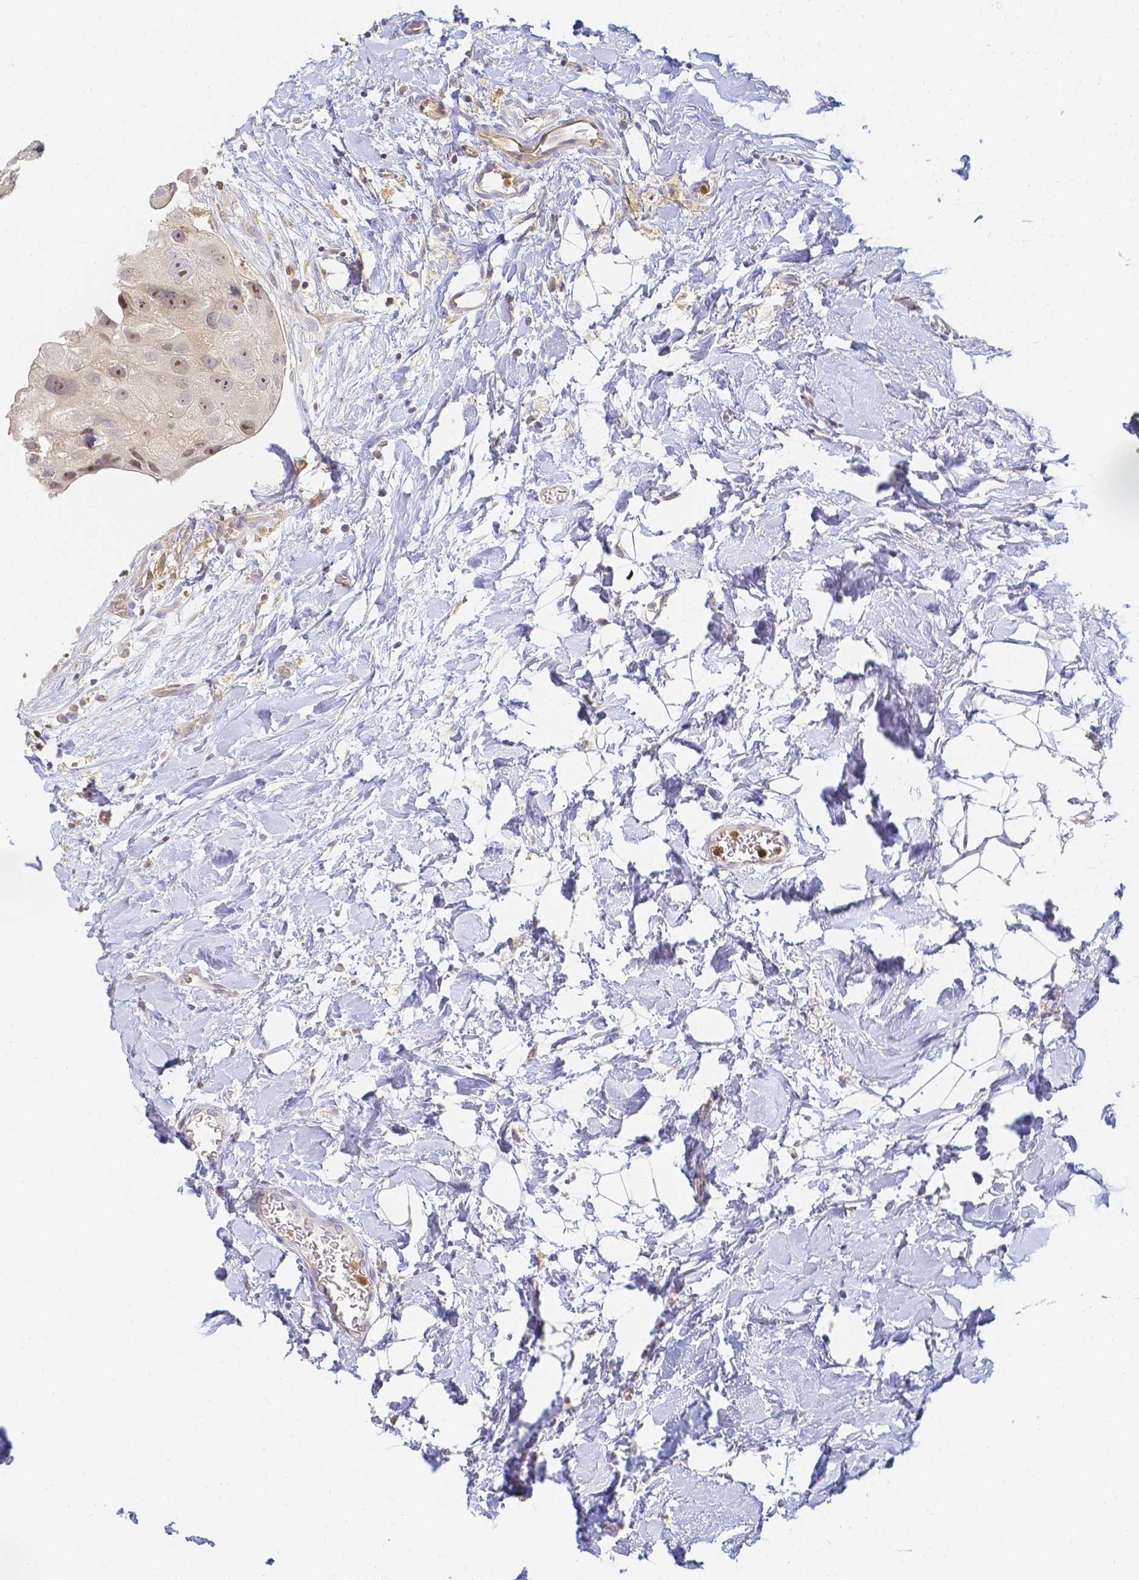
{"staining": {"intensity": "moderate", "quantity": "<25%", "location": "nuclear"}, "tissue": "breast cancer", "cell_type": "Tumor cells", "image_type": "cancer", "snomed": [{"axis": "morphology", "description": "Duct carcinoma"}, {"axis": "topography", "description": "Breast"}], "caption": "Breast cancer stained with DAB (3,3'-diaminobenzidine) immunohistochemistry demonstrates low levels of moderate nuclear staining in approximately <25% of tumor cells. (DAB (3,3'-diaminobenzidine) IHC with brightfield microscopy, high magnification).", "gene": "KCNH1", "patient": {"sex": "female", "age": 43}}